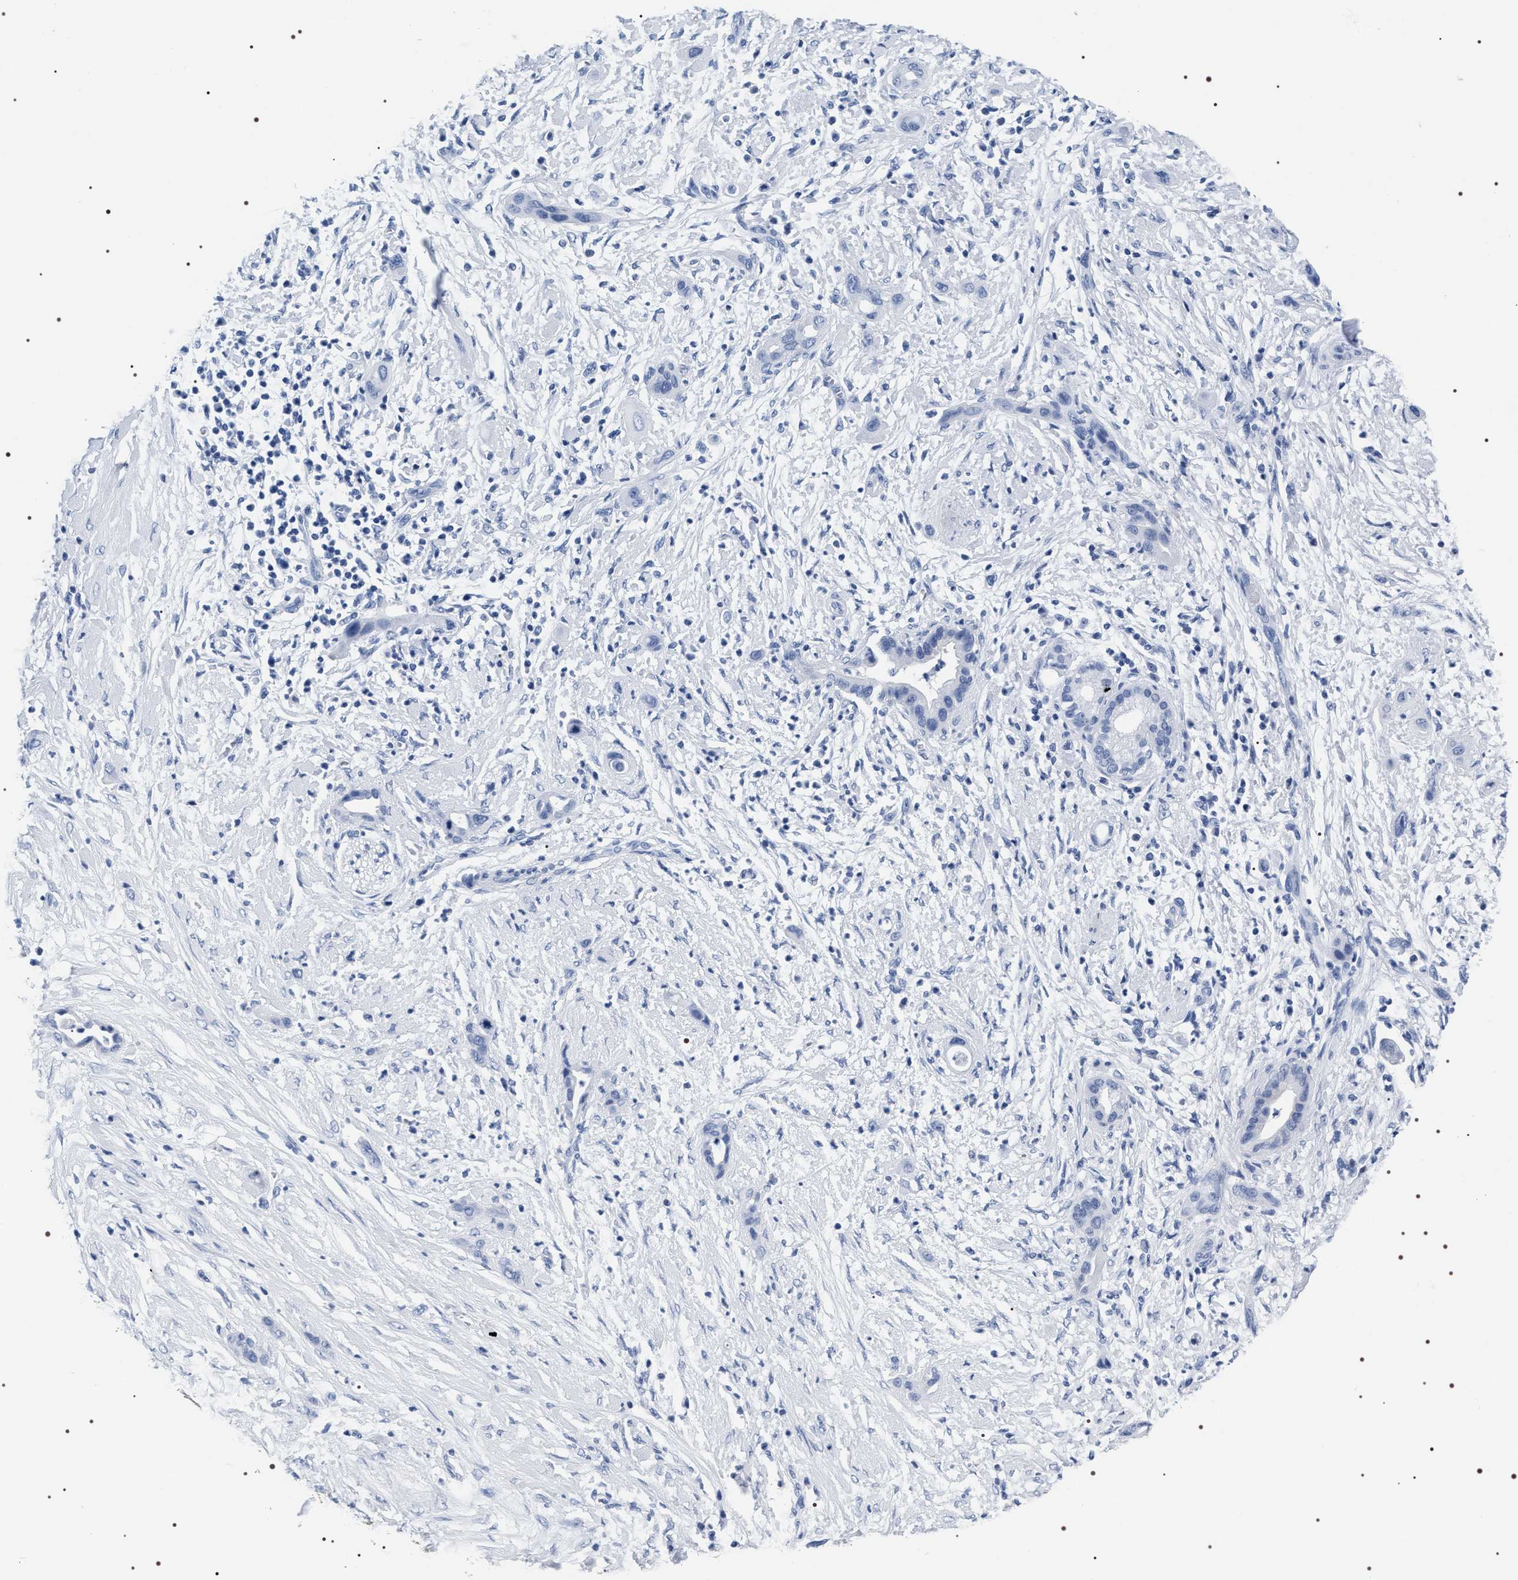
{"staining": {"intensity": "negative", "quantity": "none", "location": "none"}, "tissue": "pancreatic cancer", "cell_type": "Tumor cells", "image_type": "cancer", "snomed": [{"axis": "morphology", "description": "Adenocarcinoma, NOS"}, {"axis": "topography", "description": "Pancreas"}], "caption": "Tumor cells show no significant expression in pancreatic cancer.", "gene": "ADH4", "patient": {"sex": "male", "age": 59}}